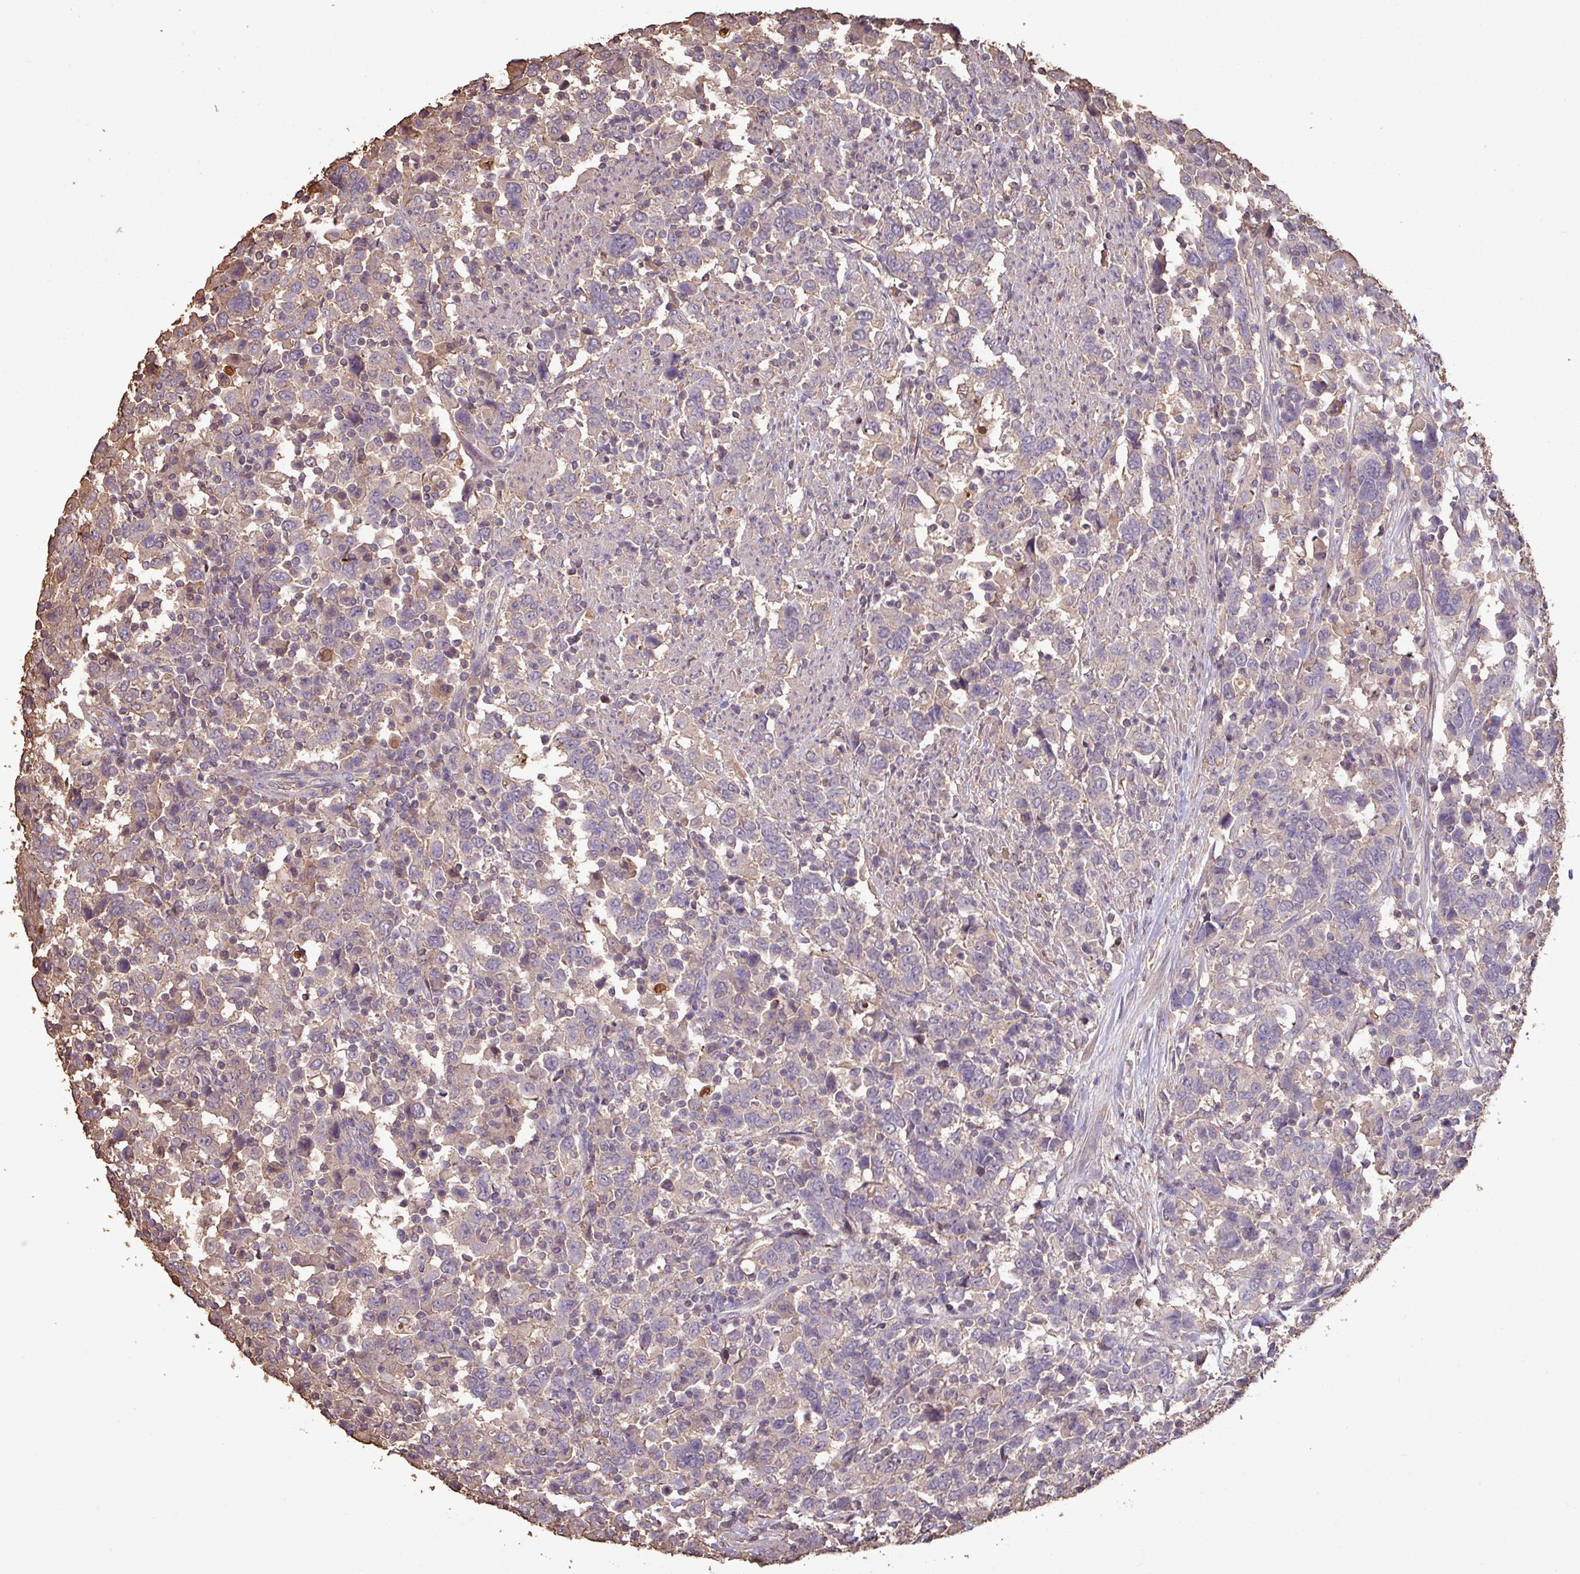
{"staining": {"intensity": "negative", "quantity": "none", "location": "none"}, "tissue": "urothelial cancer", "cell_type": "Tumor cells", "image_type": "cancer", "snomed": [{"axis": "morphology", "description": "Urothelial carcinoma, High grade"}, {"axis": "topography", "description": "Urinary bladder"}], "caption": "Immunohistochemistry (IHC) histopathology image of neoplastic tissue: human urothelial cancer stained with DAB reveals no significant protein positivity in tumor cells. The staining was performed using DAB to visualize the protein expression in brown, while the nuclei were stained in blue with hematoxylin (Magnification: 20x).", "gene": "CAMK2B", "patient": {"sex": "male", "age": 61}}